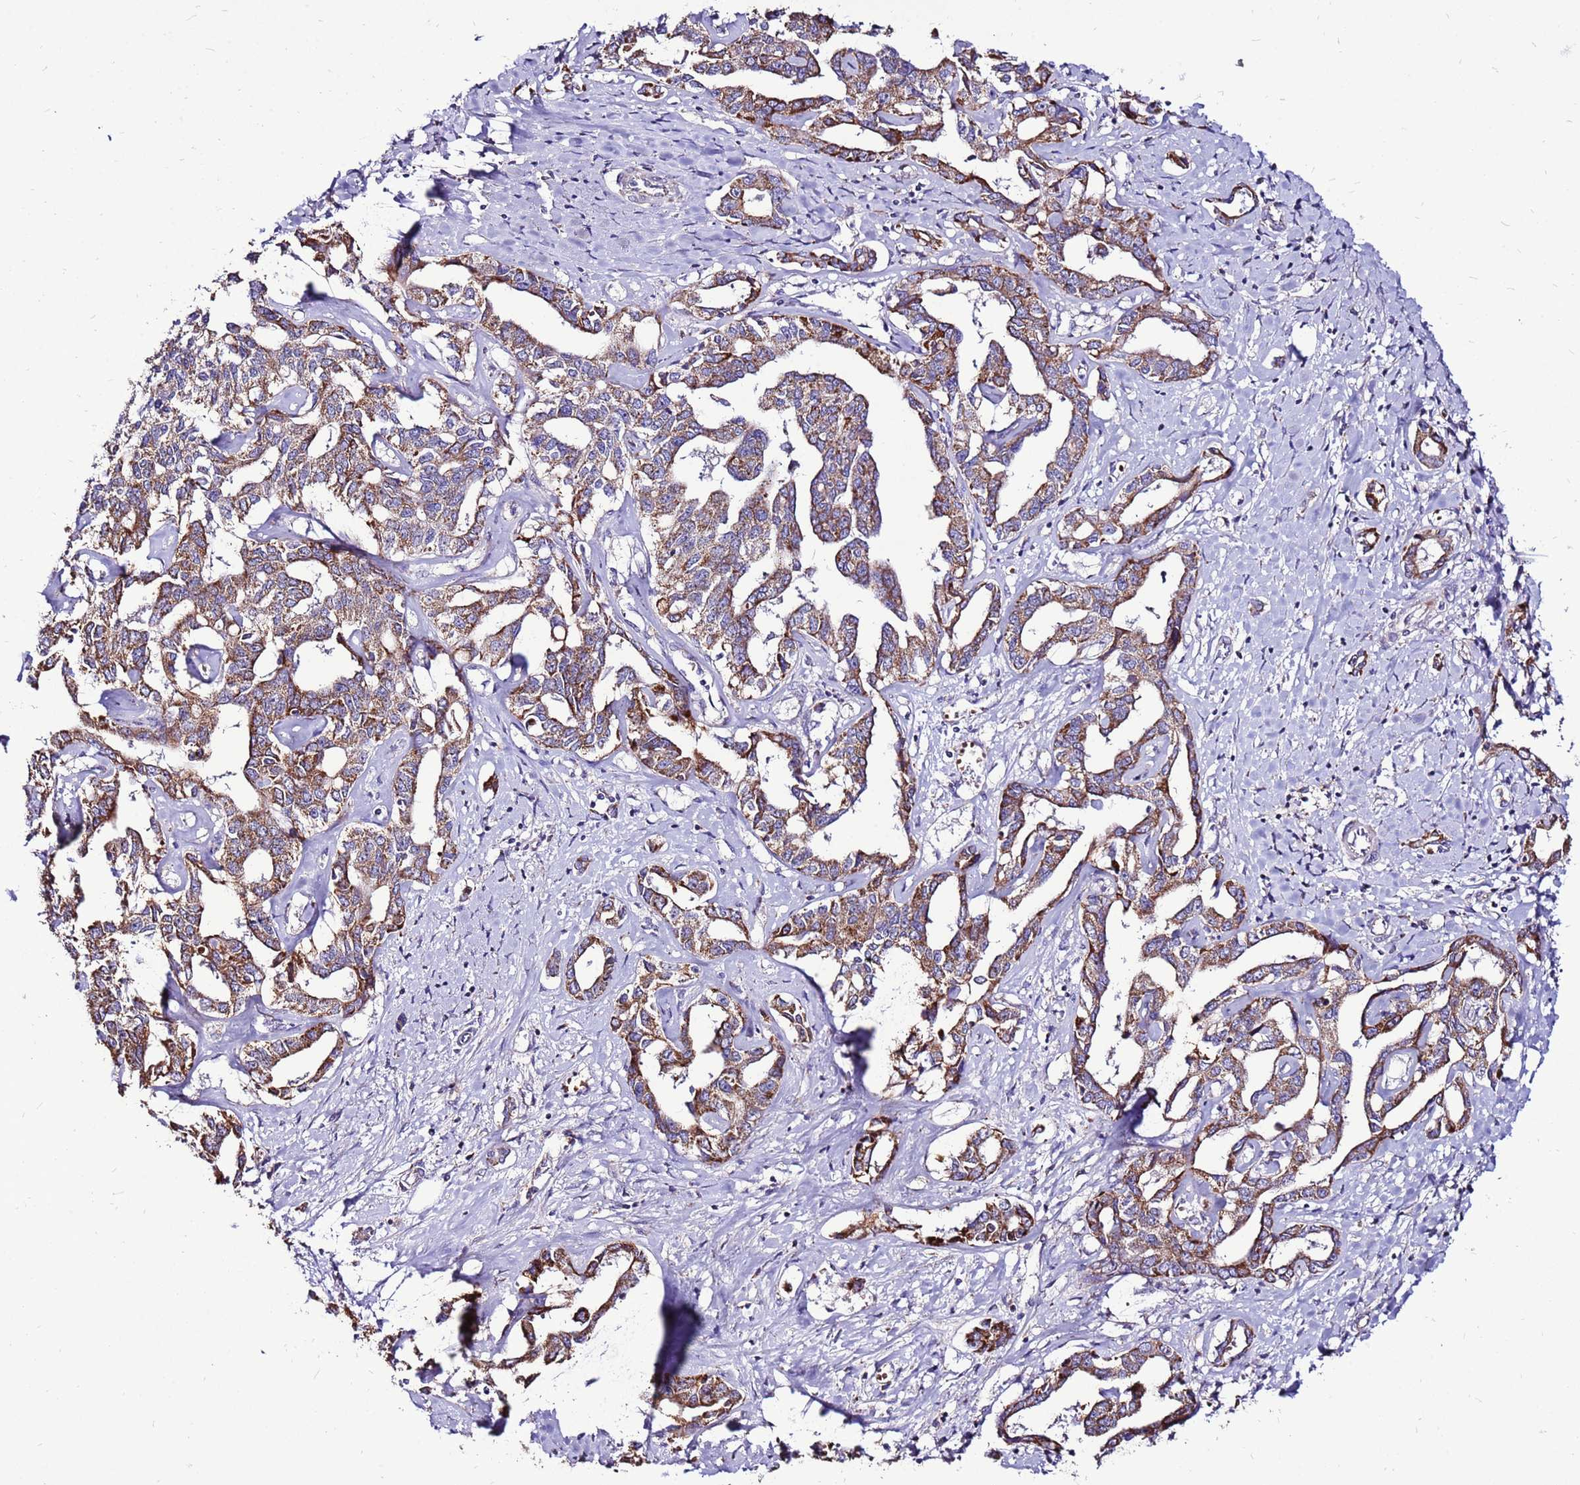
{"staining": {"intensity": "moderate", "quantity": ">75%", "location": "cytoplasmic/membranous"}, "tissue": "liver cancer", "cell_type": "Tumor cells", "image_type": "cancer", "snomed": [{"axis": "morphology", "description": "Cholangiocarcinoma"}, {"axis": "topography", "description": "Liver"}], "caption": "Moderate cytoplasmic/membranous expression is identified in about >75% of tumor cells in cholangiocarcinoma (liver).", "gene": "SPSB3", "patient": {"sex": "male", "age": 59}}